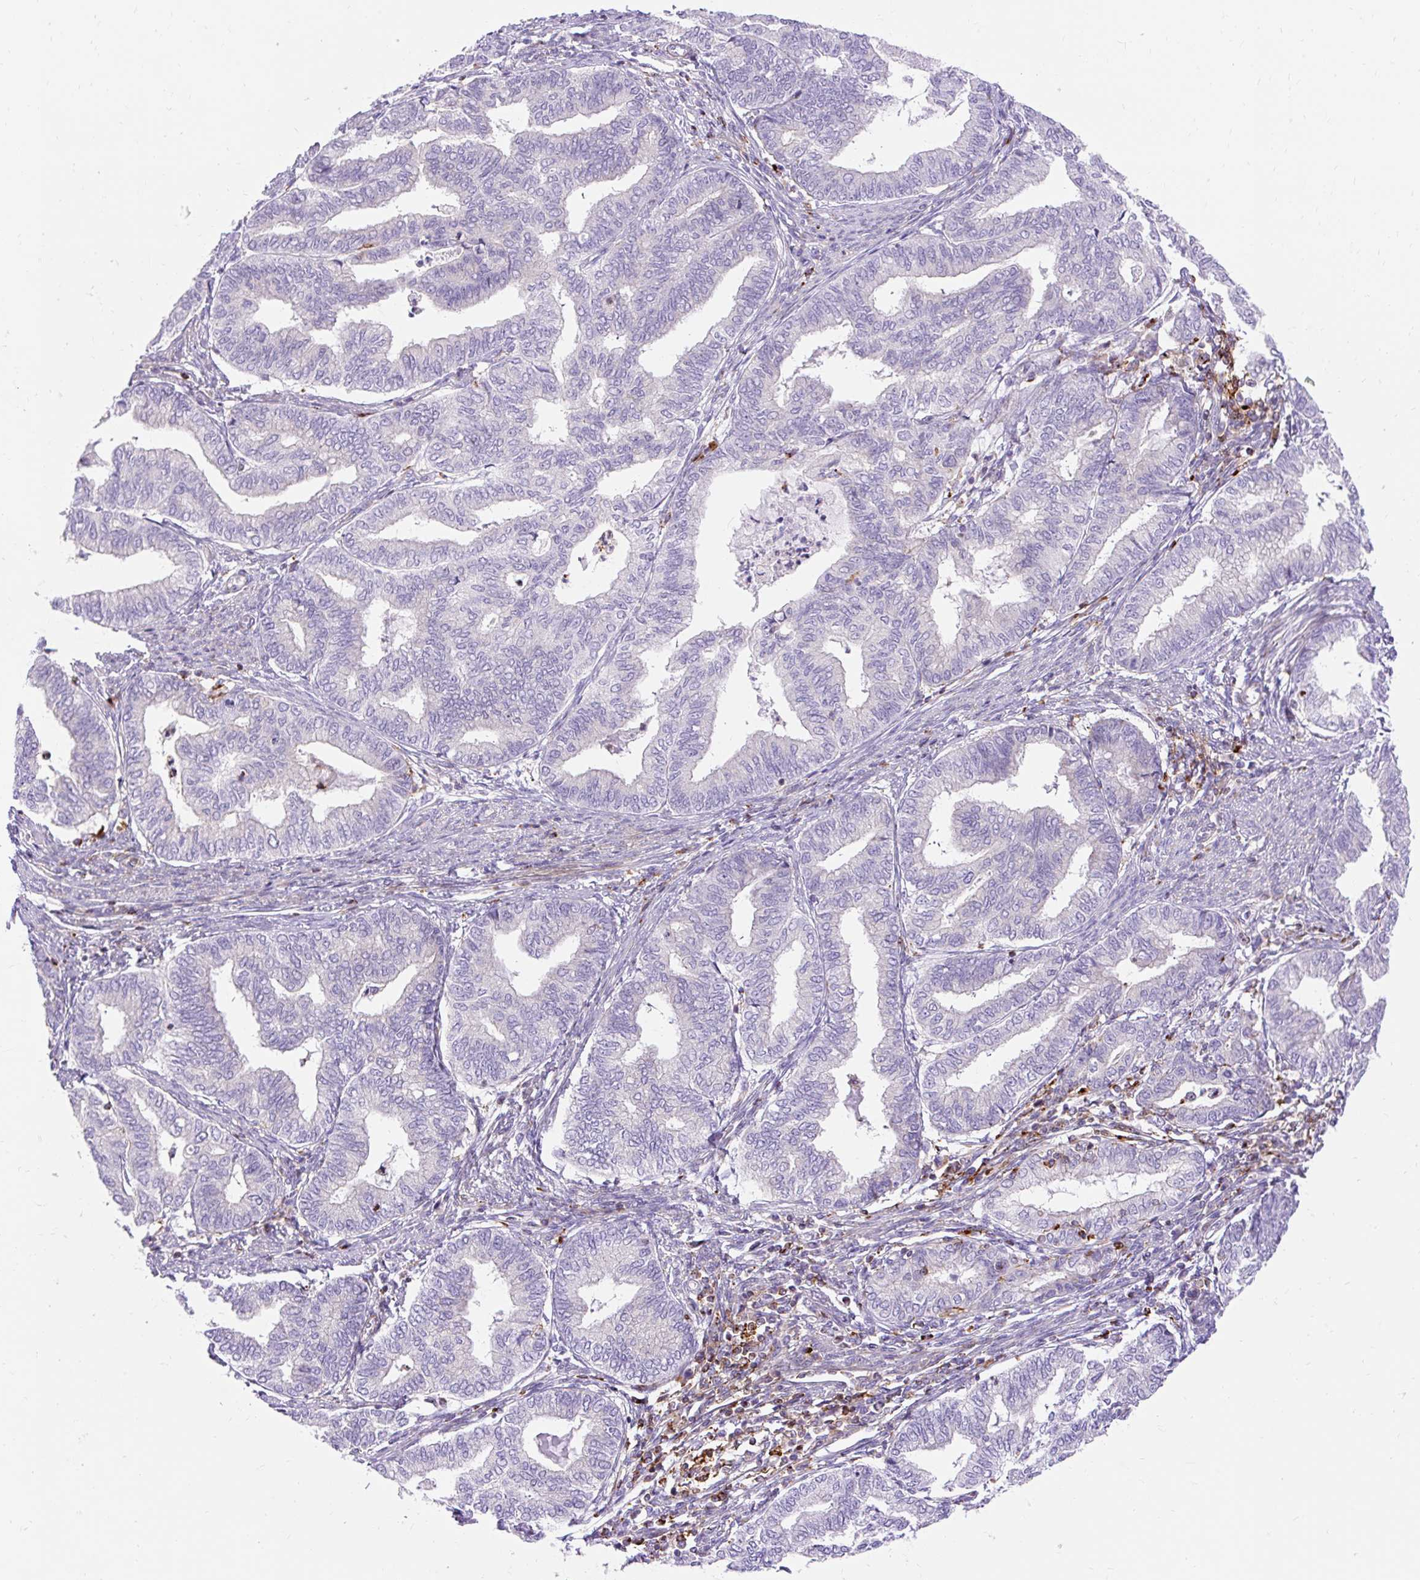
{"staining": {"intensity": "negative", "quantity": "none", "location": "none"}, "tissue": "endometrial cancer", "cell_type": "Tumor cells", "image_type": "cancer", "snomed": [{"axis": "morphology", "description": "Adenocarcinoma, NOS"}, {"axis": "topography", "description": "Endometrium"}], "caption": "Immunohistochemistry (IHC) photomicrograph of neoplastic tissue: human endometrial adenocarcinoma stained with DAB exhibits no significant protein staining in tumor cells.", "gene": "CORO7-PAM16", "patient": {"sex": "female", "age": 79}}